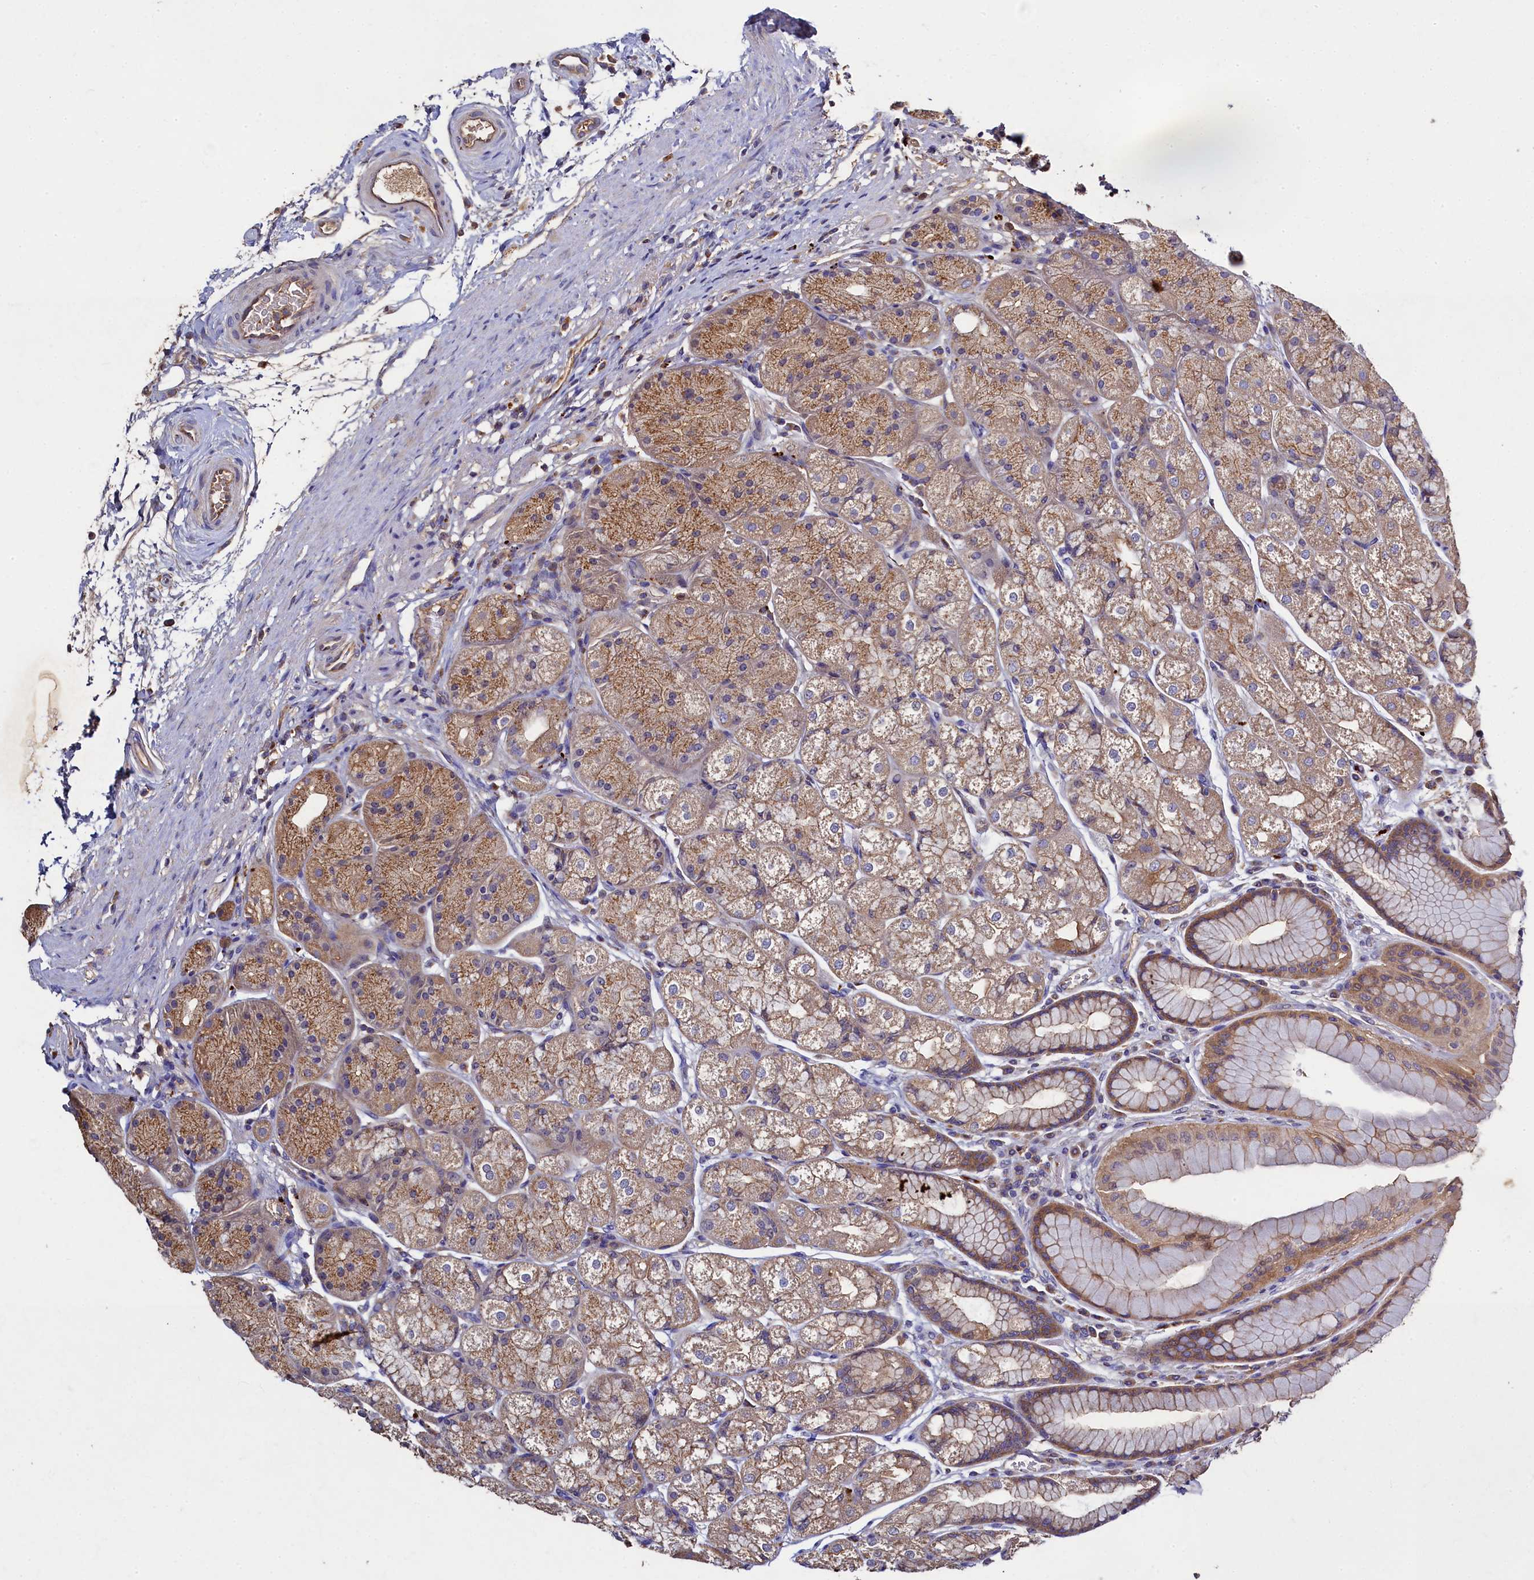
{"staining": {"intensity": "moderate", "quantity": ">75%", "location": "cytoplasmic/membranous"}, "tissue": "stomach", "cell_type": "Glandular cells", "image_type": "normal", "snomed": [{"axis": "morphology", "description": "Normal tissue, NOS"}, {"axis": "topography", "description": "Stomach"}], "caption": "Immunohistochemistry (IHC) histopathology image of unremarkable stomach: stomach stained using immunohistochemistry demonstrates medium levels of moderate protein expression localized specifically in the cytoplasmic/membranous of glandular cells, appearing as a cytoplasmic/membranous brown color.", "gene": "TK2", "patient": {"sex": "male", "age": 57}}